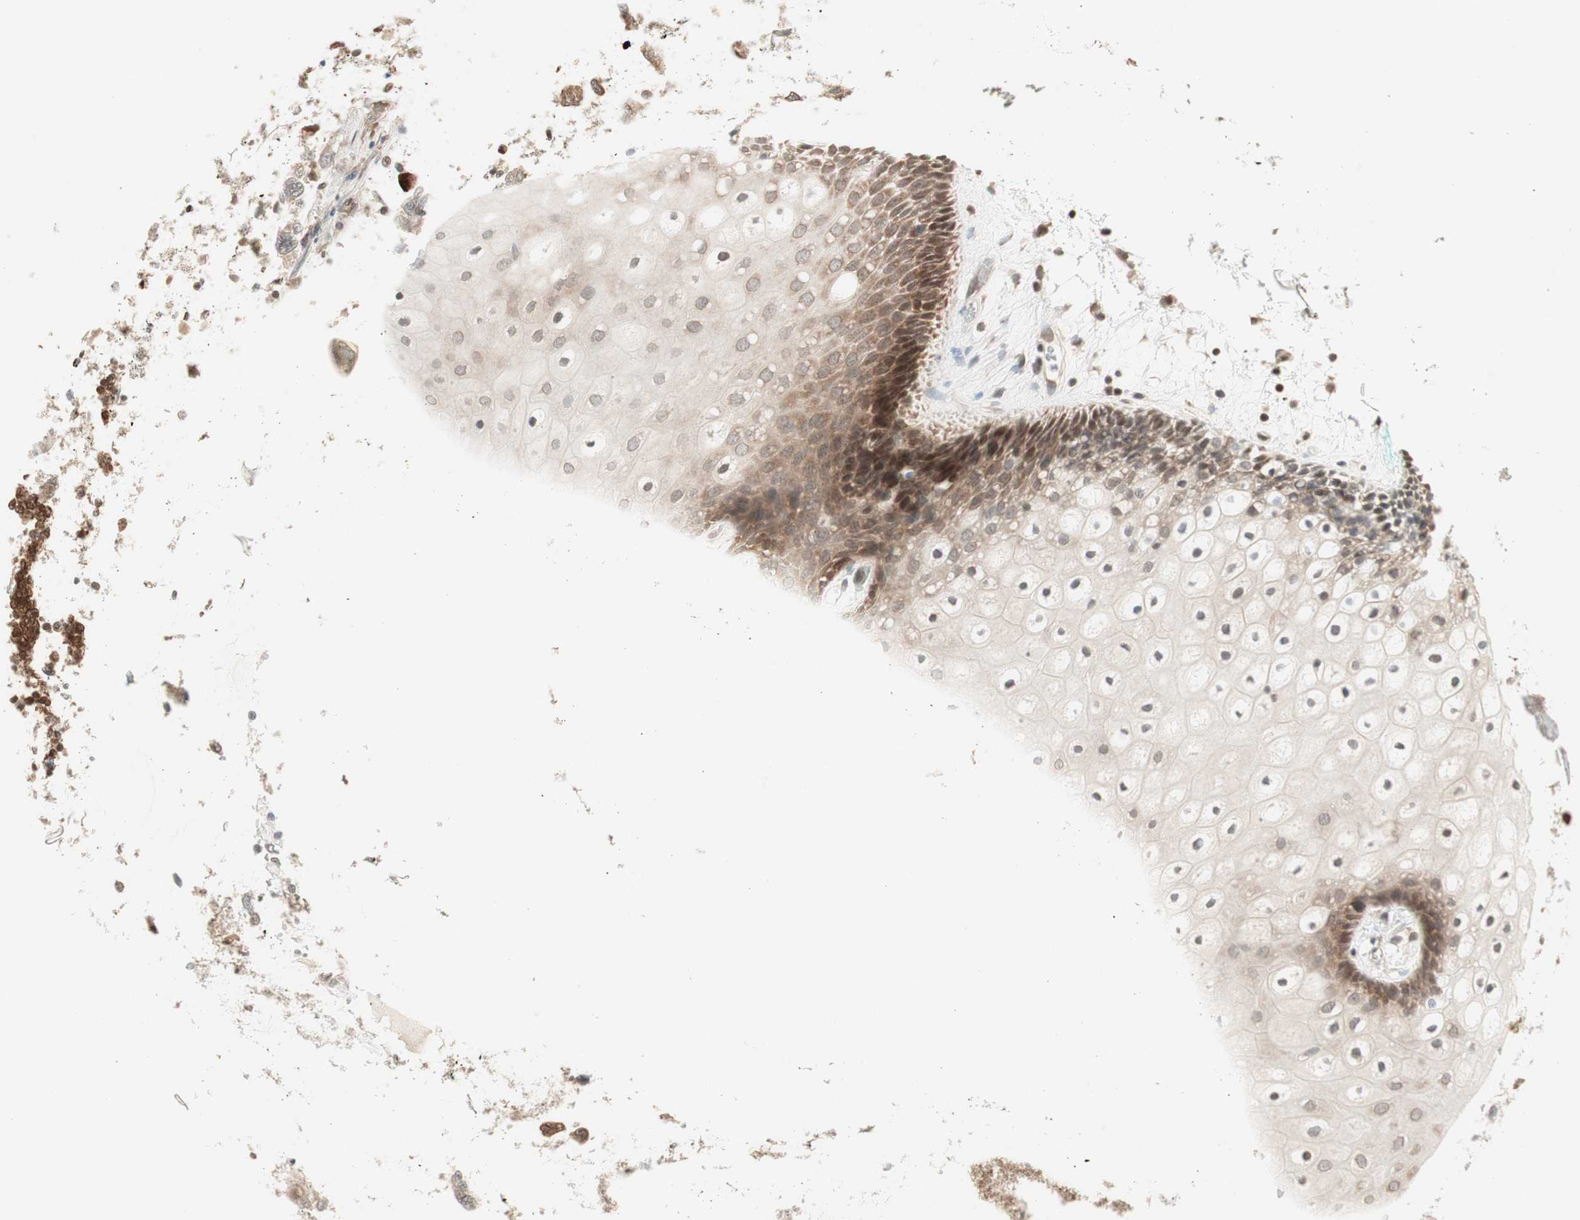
{"staining": {"intensity": "strong", "quantity": "<25%", "location": "nuclear"}, "tissue": "oral mucosa", "cell_type": "Squamous epithelial cells", "image_type": "normal", "snomed": [{"axis": "morphology", "description": "Normal tissue, NOS"}, {"axis": "topography", "description": "Skeletal muscle"}, {"axis": "topography", "description": "Oral tissue"}, {"axis": "topography", "description": "Peripheral nerve tissue"}], "caption": "A brown stain highlights strong nuclear staining of a protein in squamous epithelial cells of normal oral mucosa.", "gene": "UBE2I", "patient": {"sex": "female", "age": 84}}